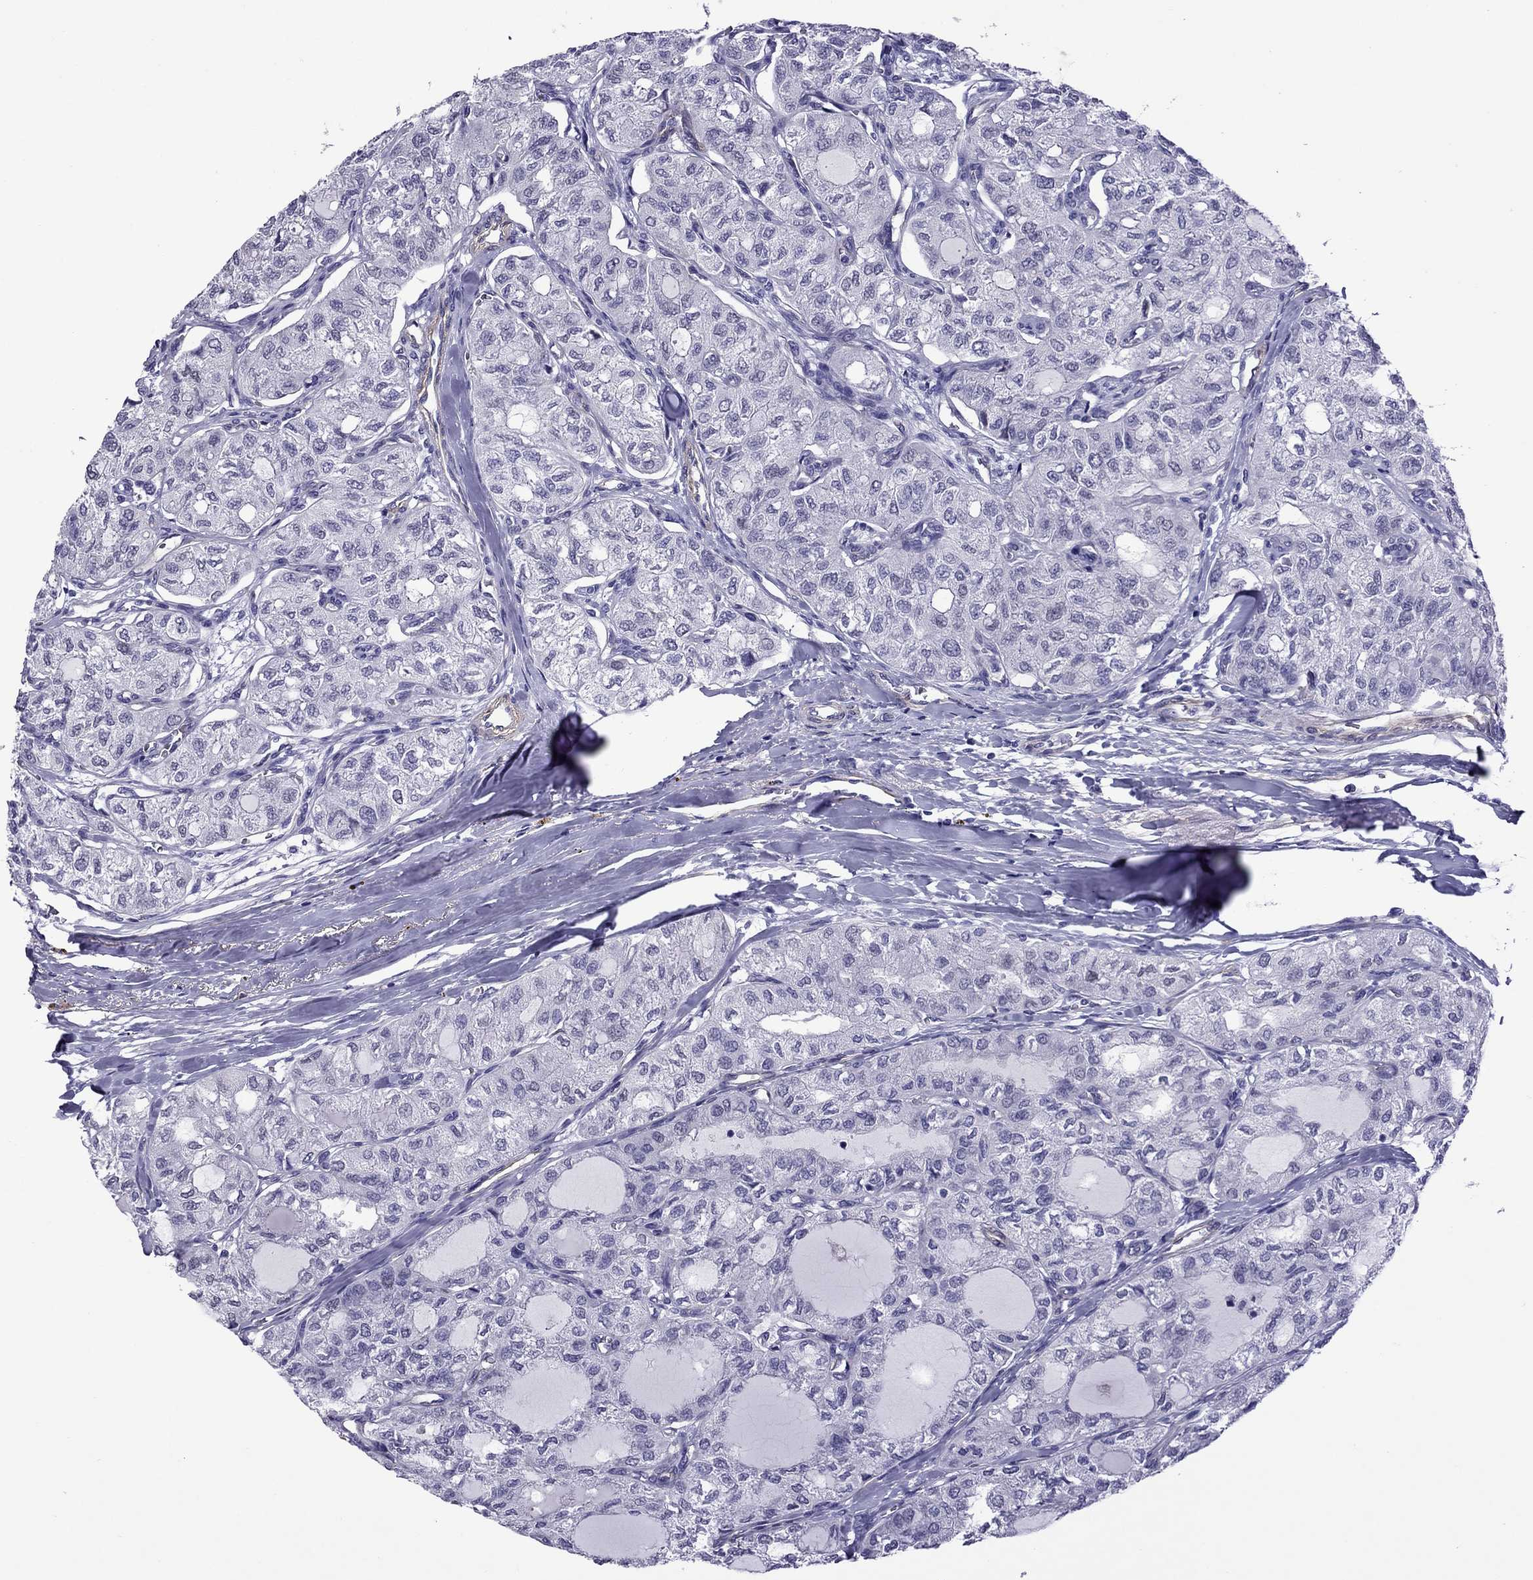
{"staining": {"intensity": "negative", "quantity": "none", "location": "none"}, "tissue": "thyroid cancer", "cell_type": "Tumor cells", "image_type": "cancer", "snomed": [{"axis": "morphology", "description": "Follicular adenoma carcinoma, NOS"}, {"axis": "topography", "description": "Thyroid gland"}], "caption": "Micrograph shows no protein positivity in tumor cells of thyroid follicular adenoma carcinoma tissue.", "gene": "CHRNA5", "patient": {"sex": "male", "age": 75}}